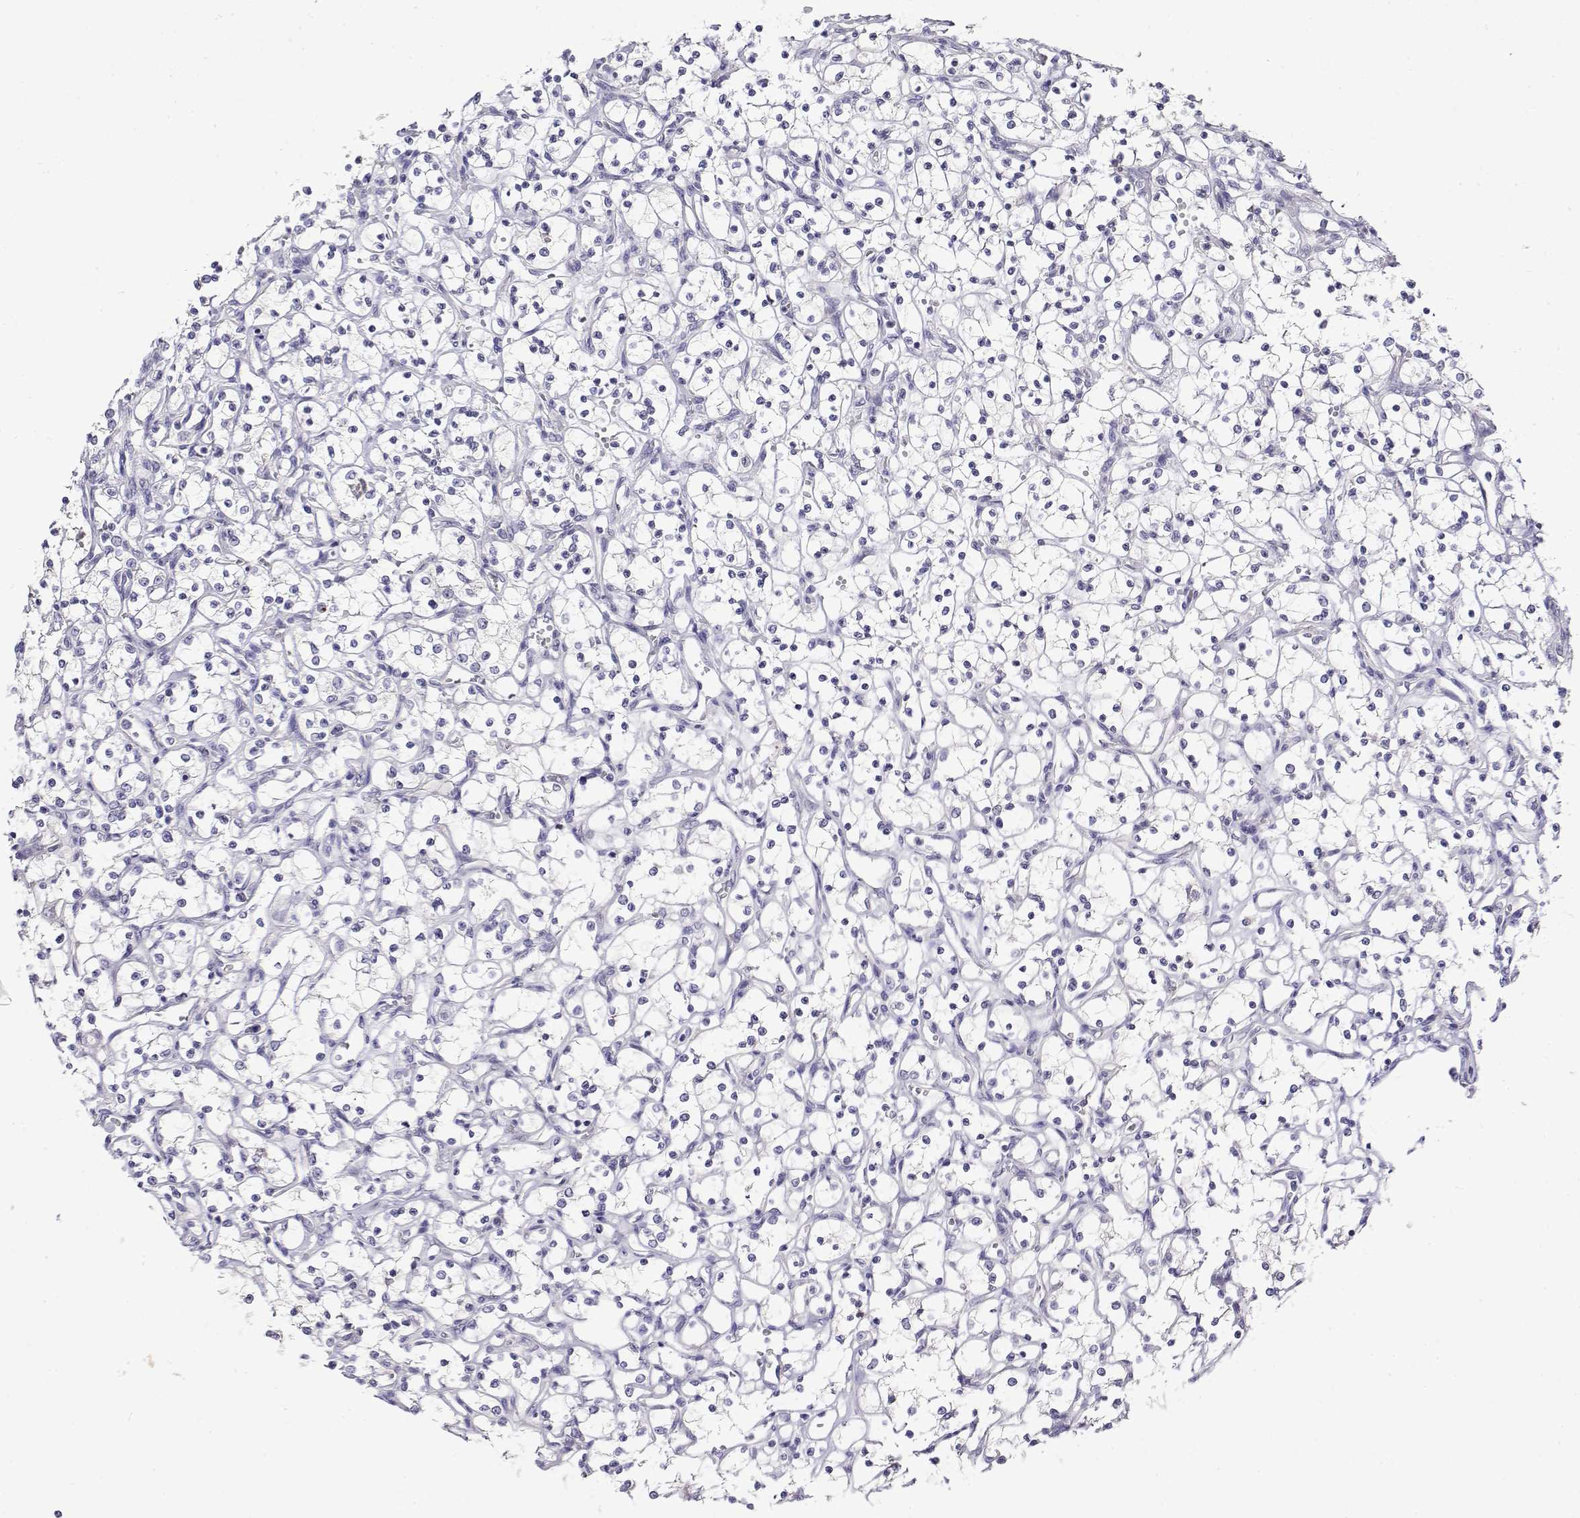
{"staining": {"intensity": "negative", "quantity": "none", "location": "none"}, "tissue": "renal cancer", "cell_type": "Tumor cells", "image_type": "cancer", "snomed": [{"axis": "morphology", "description": "Adenocarcinoma, NOS"}, {"axis": "topography", "description": "Kidney"}], "caption": "High power microscopy micrograph of an immunohistochemistry (IHC) image of renal cancer (adenocarcinoma), revealing no significant staining in tumor cells.", "gene": "LY6D", "patient": {"sex": "female", "age": 69}}